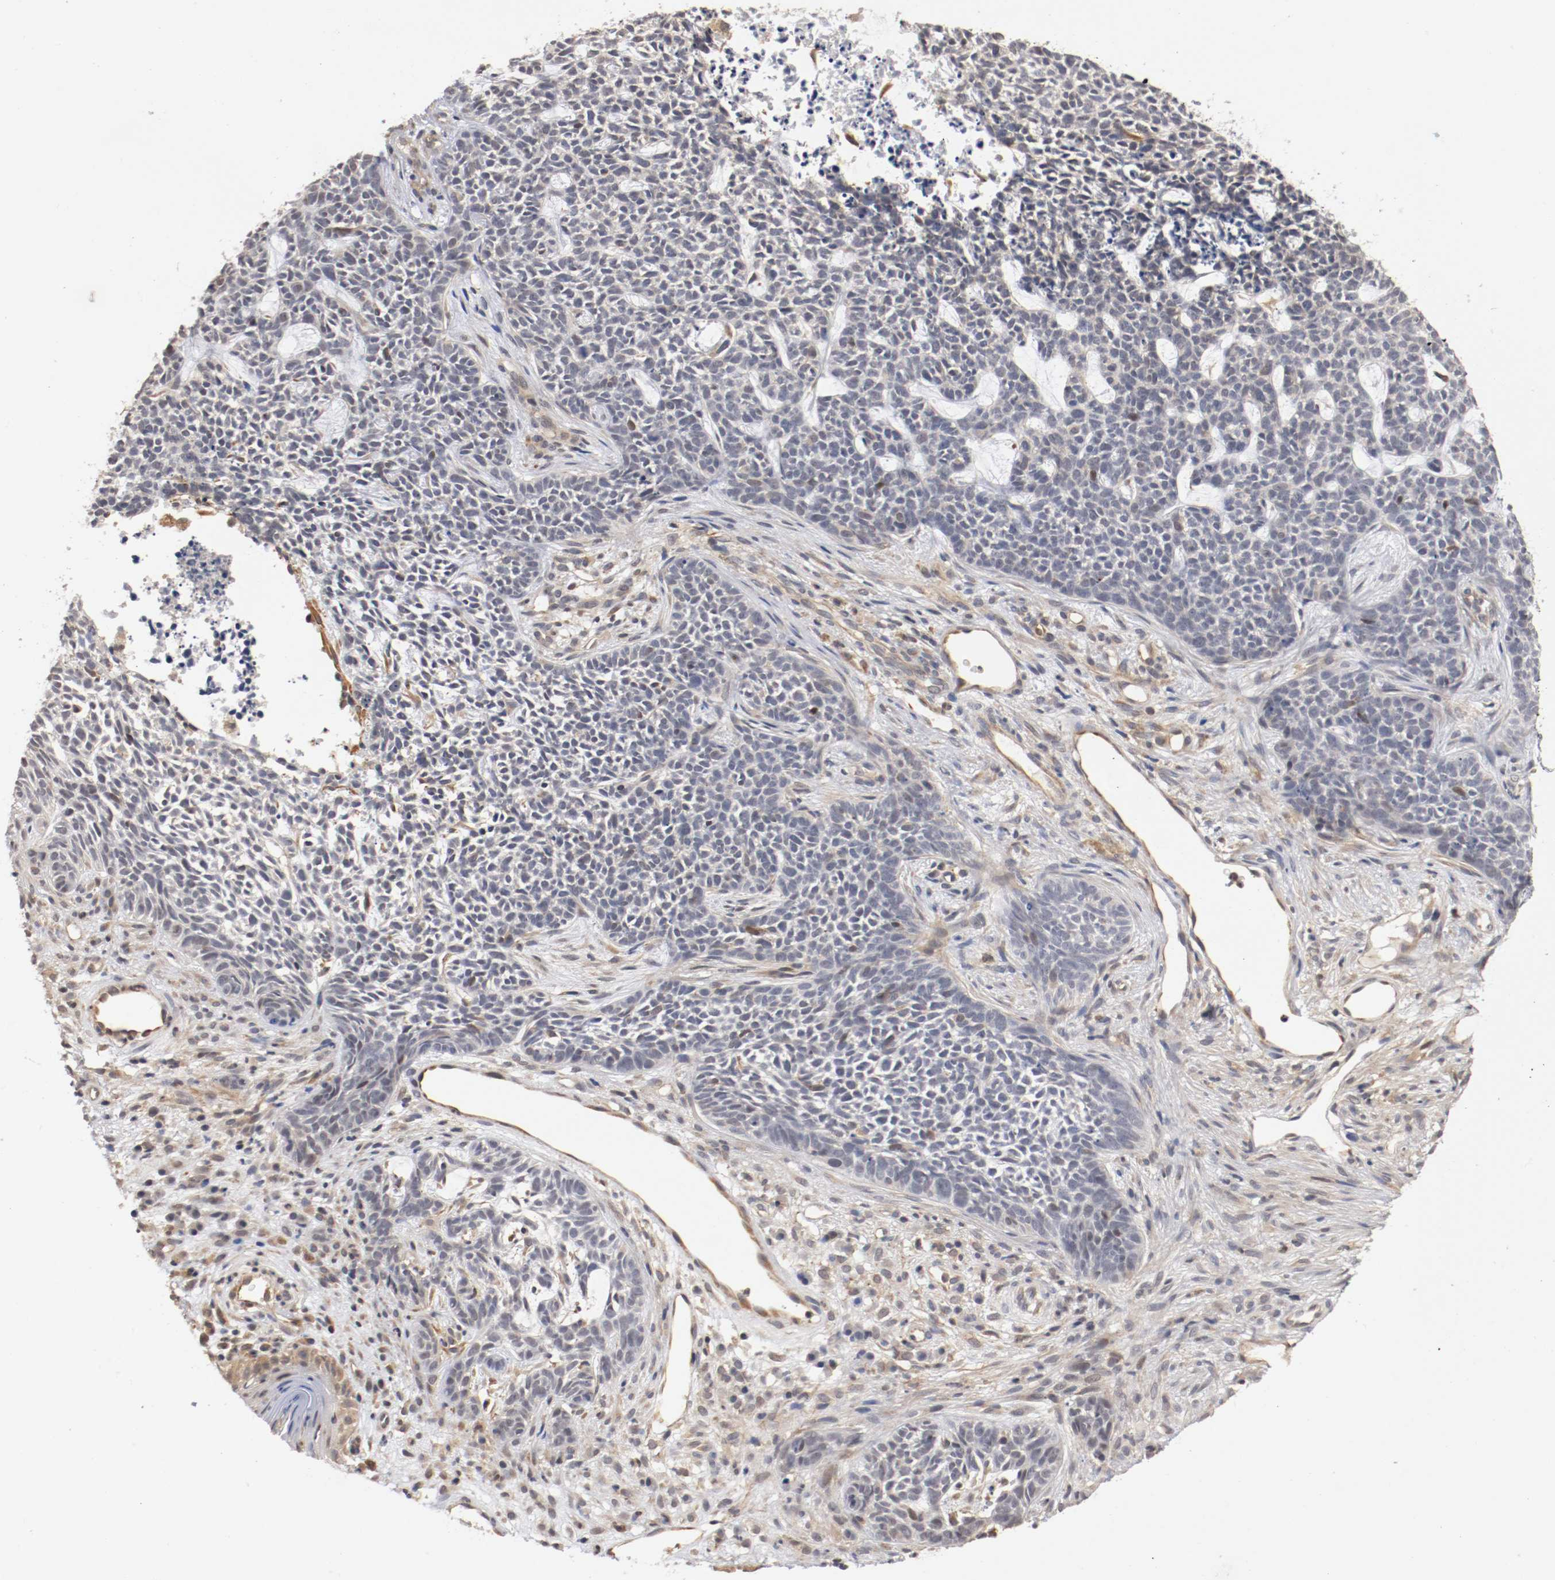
{"staining": {"intensity": "negative", "quantity": "none", "location": "none"}, "tissue": "skin cancer", "cell_type": "Tumor cells", "image_type": "cancer", "snomed": [{"axis": "morphology", "description": "Basal cell carcinoma"}, {"axis": "topography", "description": "Skin"}], "caption": "This is a photomicrograph of immunohistochemistry (IHC) staining of skin cancer (basal cell carcinoma), which shows no expression in tumor cells.", "gene": "RBM23", "patient": {"sex": "female", "age": 84}}